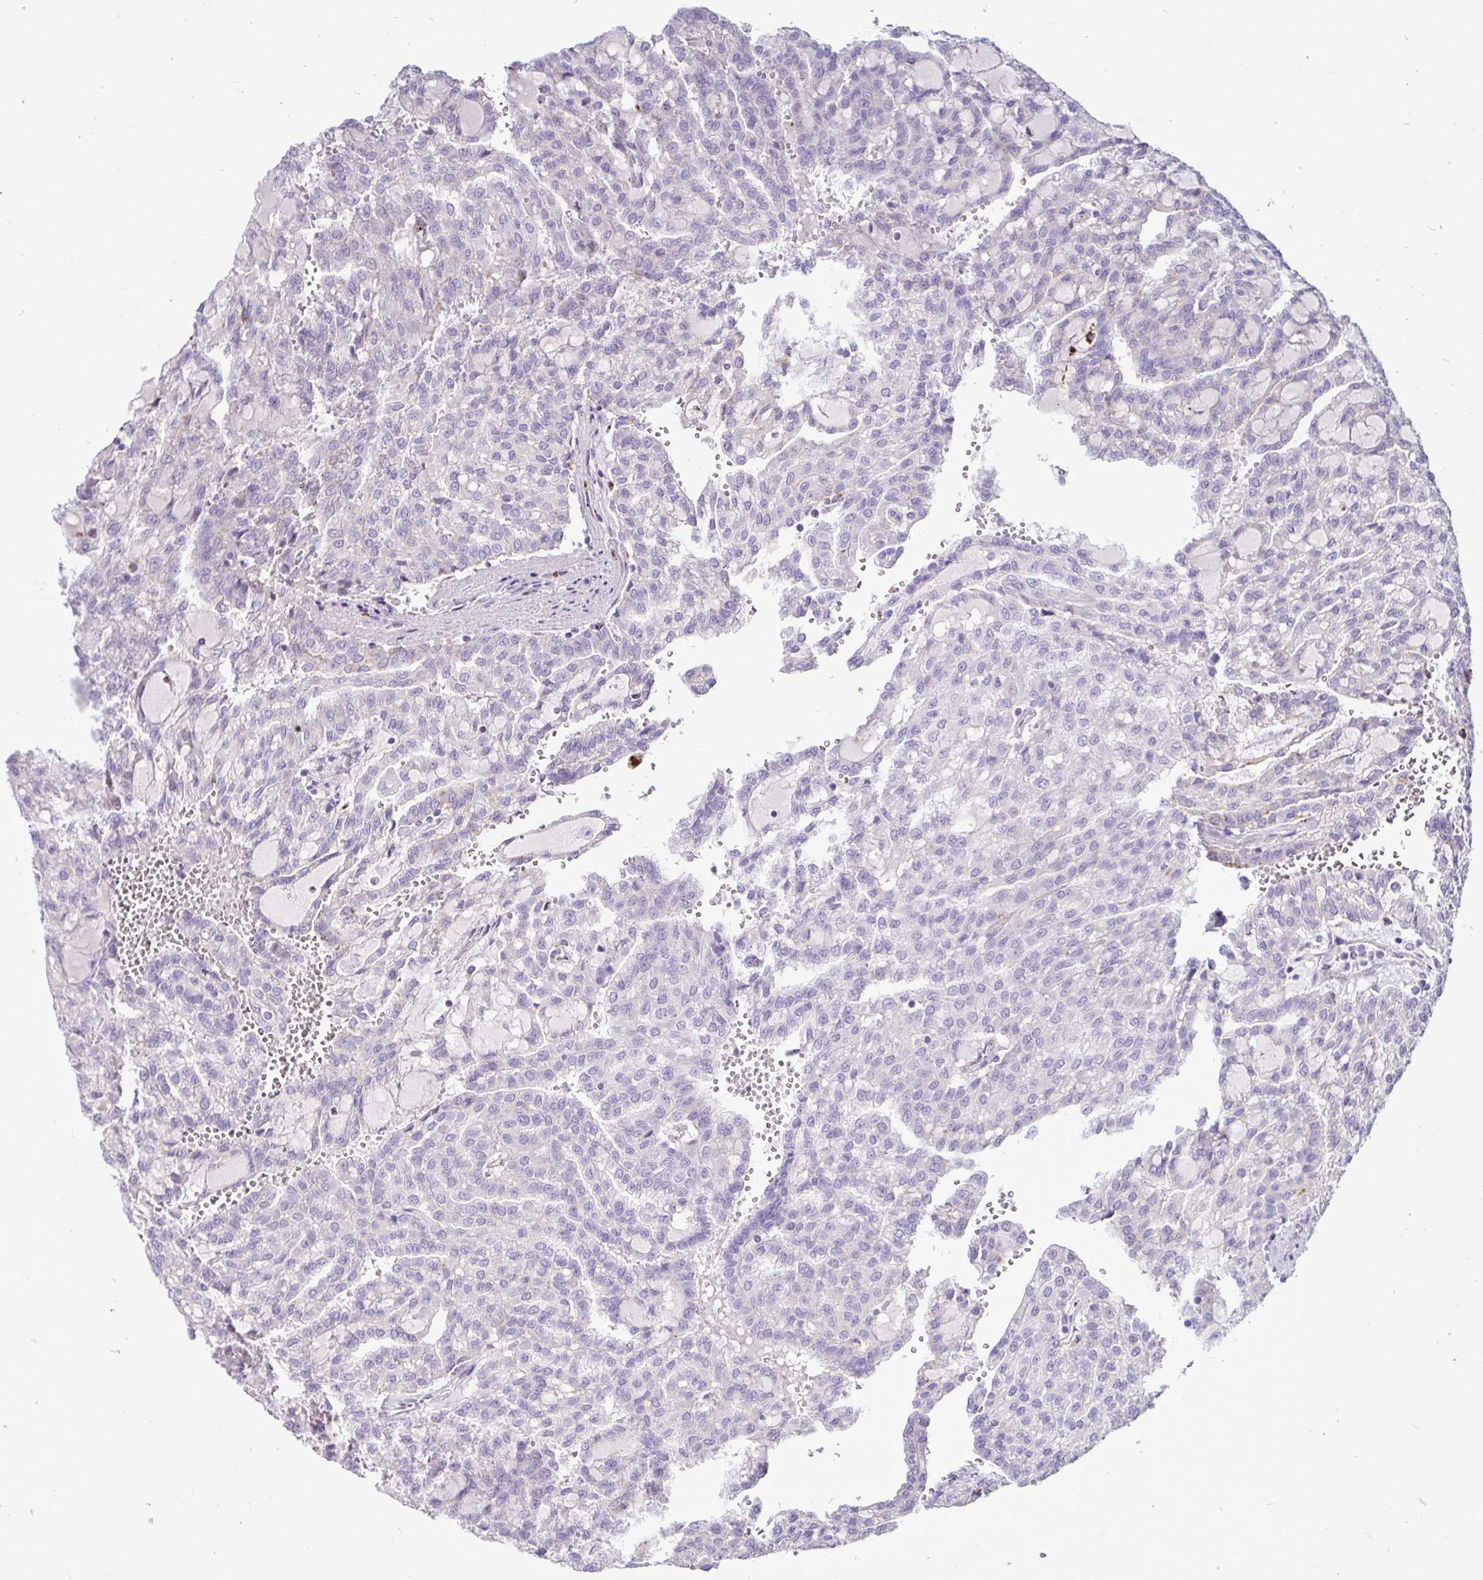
{"staining": {"intensity": "negative", "quantity": "none", "location": "none"}, "tissue": "renal cancer", "cell_type": "Tumor cells", "image_type": "cancer", "snomed": [{"axis": "morphology", "description": "Adenocarcinoma, NOS"}, {"axis": "topography", "description": "Kidney"}], "caption": "The immunohistochemistry image has no significant positivity in tumor cells of renal cancer tissue.", "gene": "CTSZ", "patient": {"sex": "male", "age": 63}}